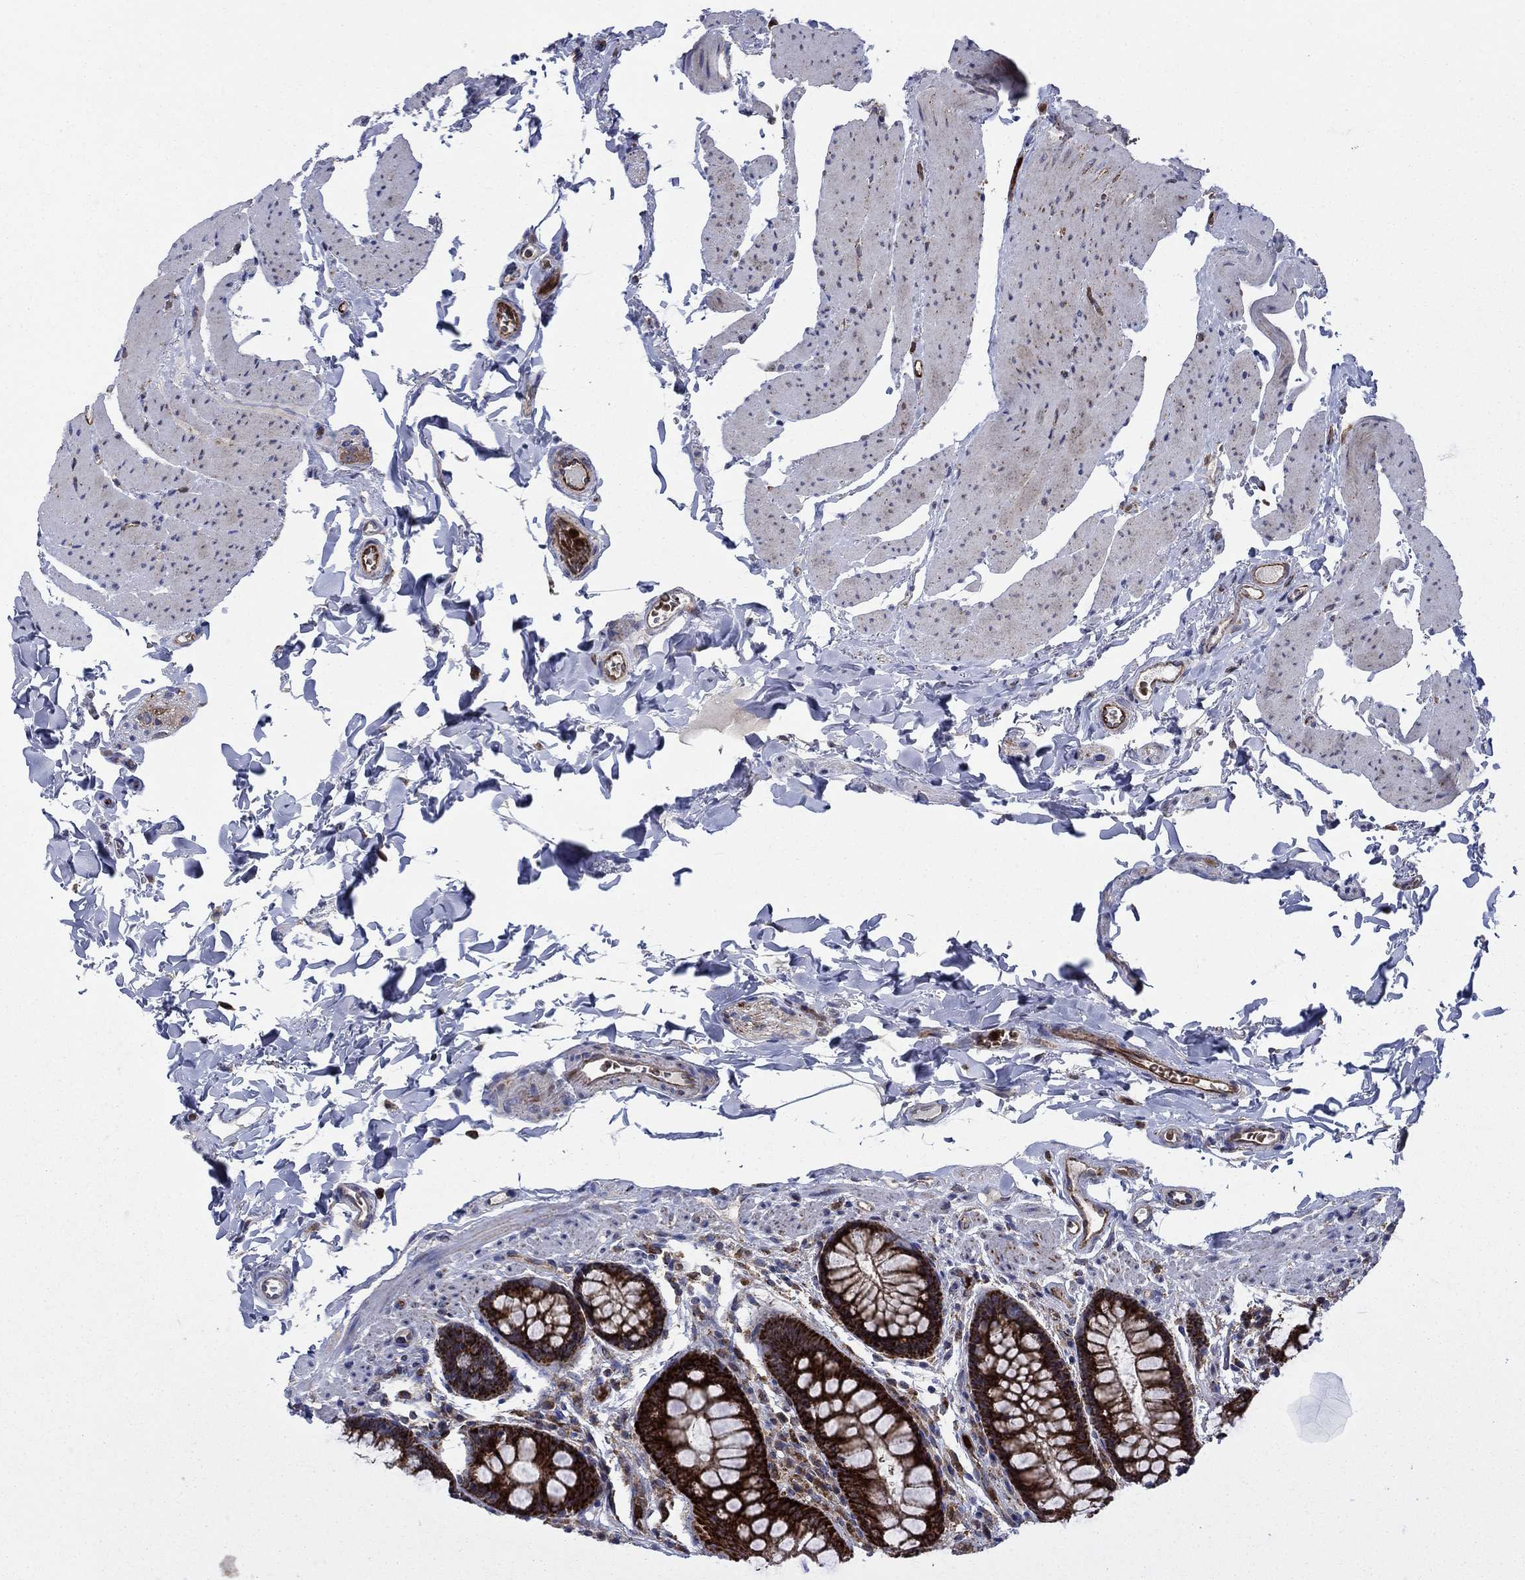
{"staining": {"intensity": "moderate", "quantity": ">75%", "location": "cytoplasmic/membranous"}, "tissue": "colon", "cell_type": "Endothelial cells", "image_type": "normal", "snomed": [{"axis": "morphology", "description": "Normal tissue, NOS"}, {"axis": "topography", "description": "Colon"}], "caption": "Brown immunohistochemical staining in benign colon exhibits moderate cytoplasmic/membranous staining in about >75% of endothelial cells.", "gene": "RNF19B", "patient": {"sex": "female", "age": 86}}